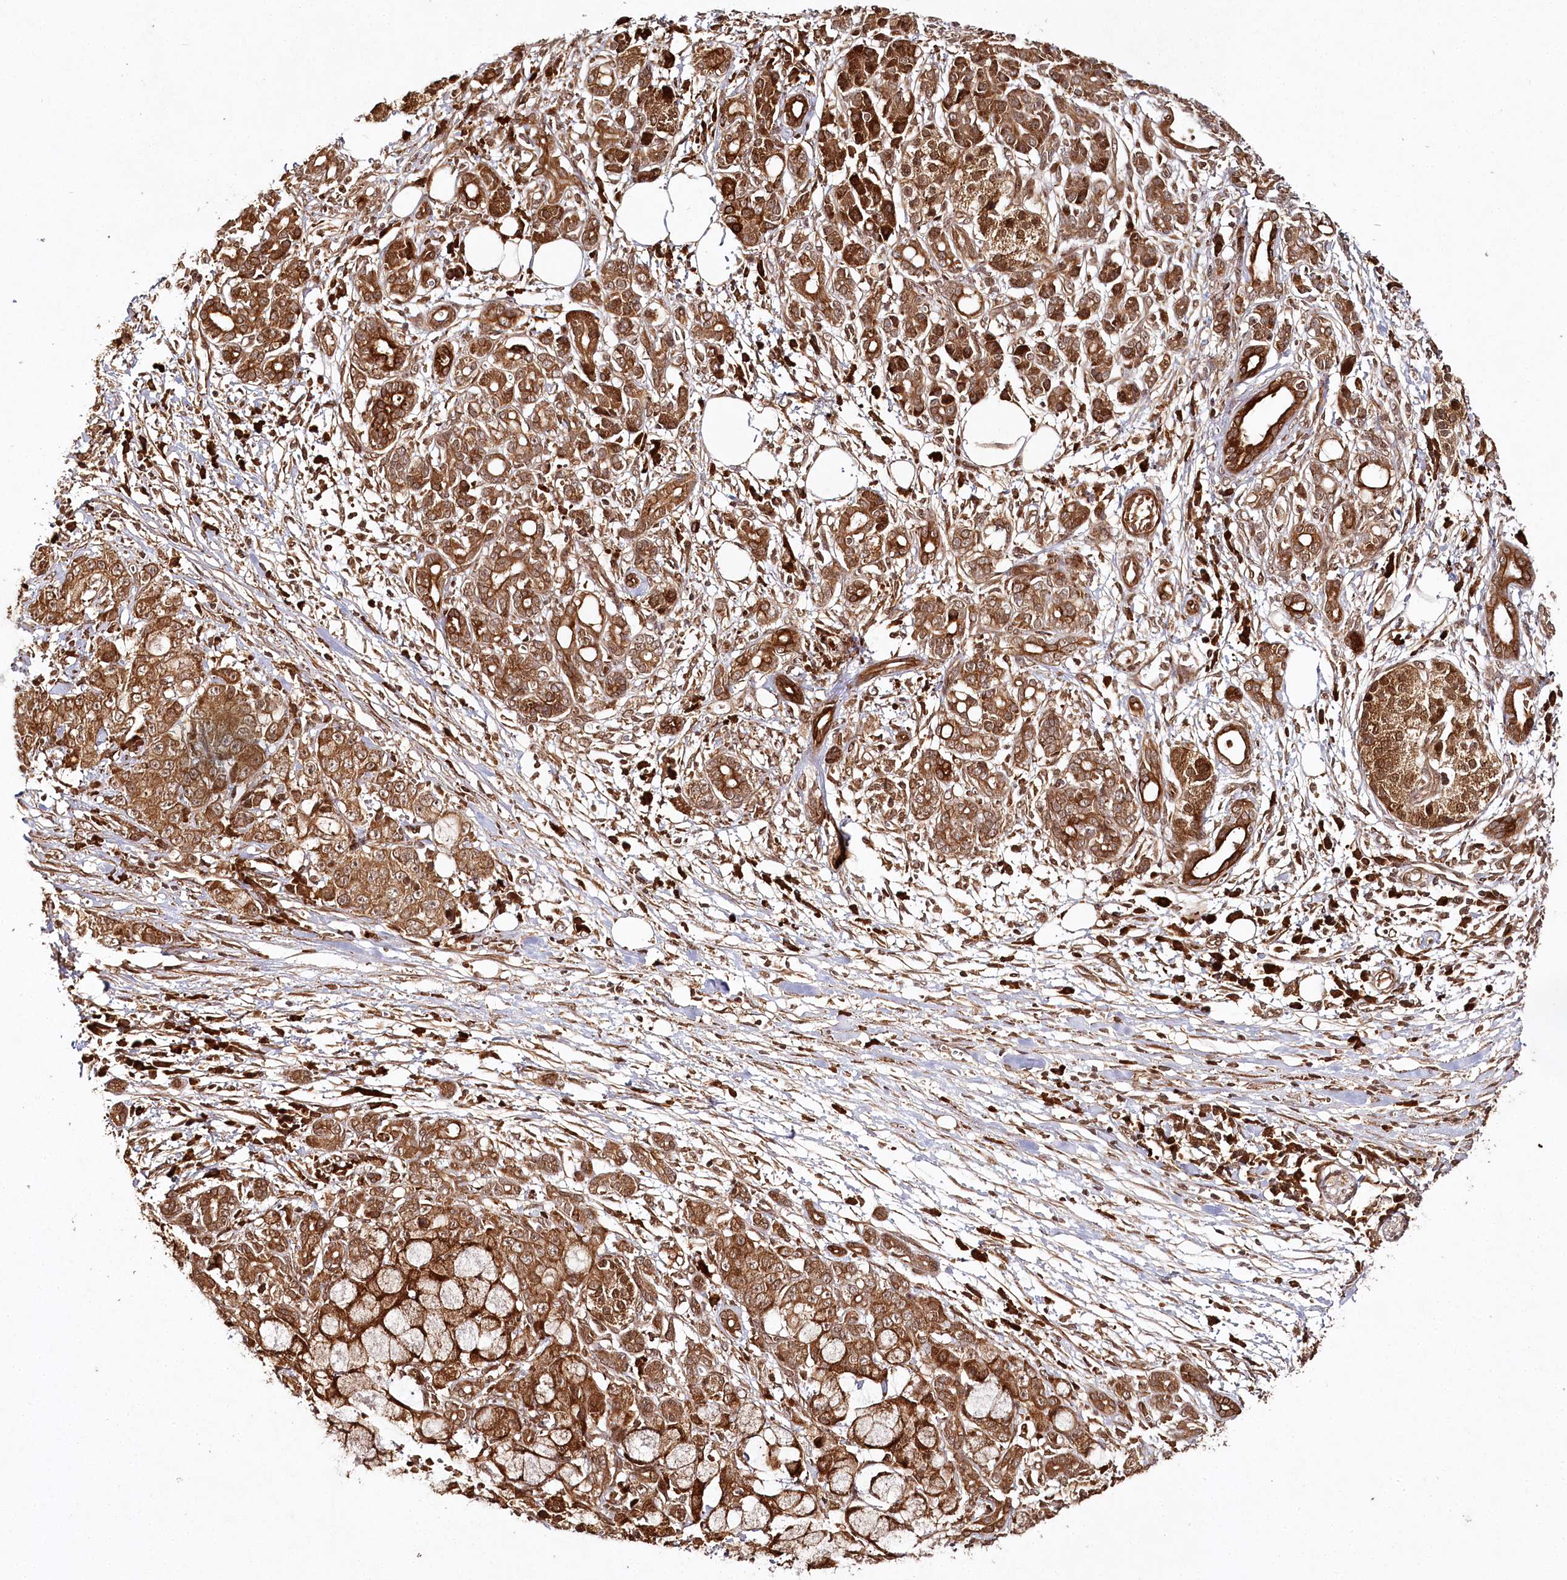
{"staining": {"intensity": "strong", "quantity": ">75%", "location": "cytoplasmic/membranous"}, "tissue": "pancreatic cancer", "cell_type": "Tumor cells", "image_type": "cancer", "snomed": [{"axis": "morphology", "description": "Adenocarcinoma, NOS"}, {"axis": "topography", "description": "Pancreas"}], "caption": "The micrograph demonstrates staining of pancreatic cancer (adenocarcinoma), revealing strong cytoplasmic/membranous protein expression (brown color) within tumor cells. Ihc stains the protein of interest in brown and the nuclei are stained blue.", "gene": "ULK2", "patient": {"sex": "female", "age": 73}}